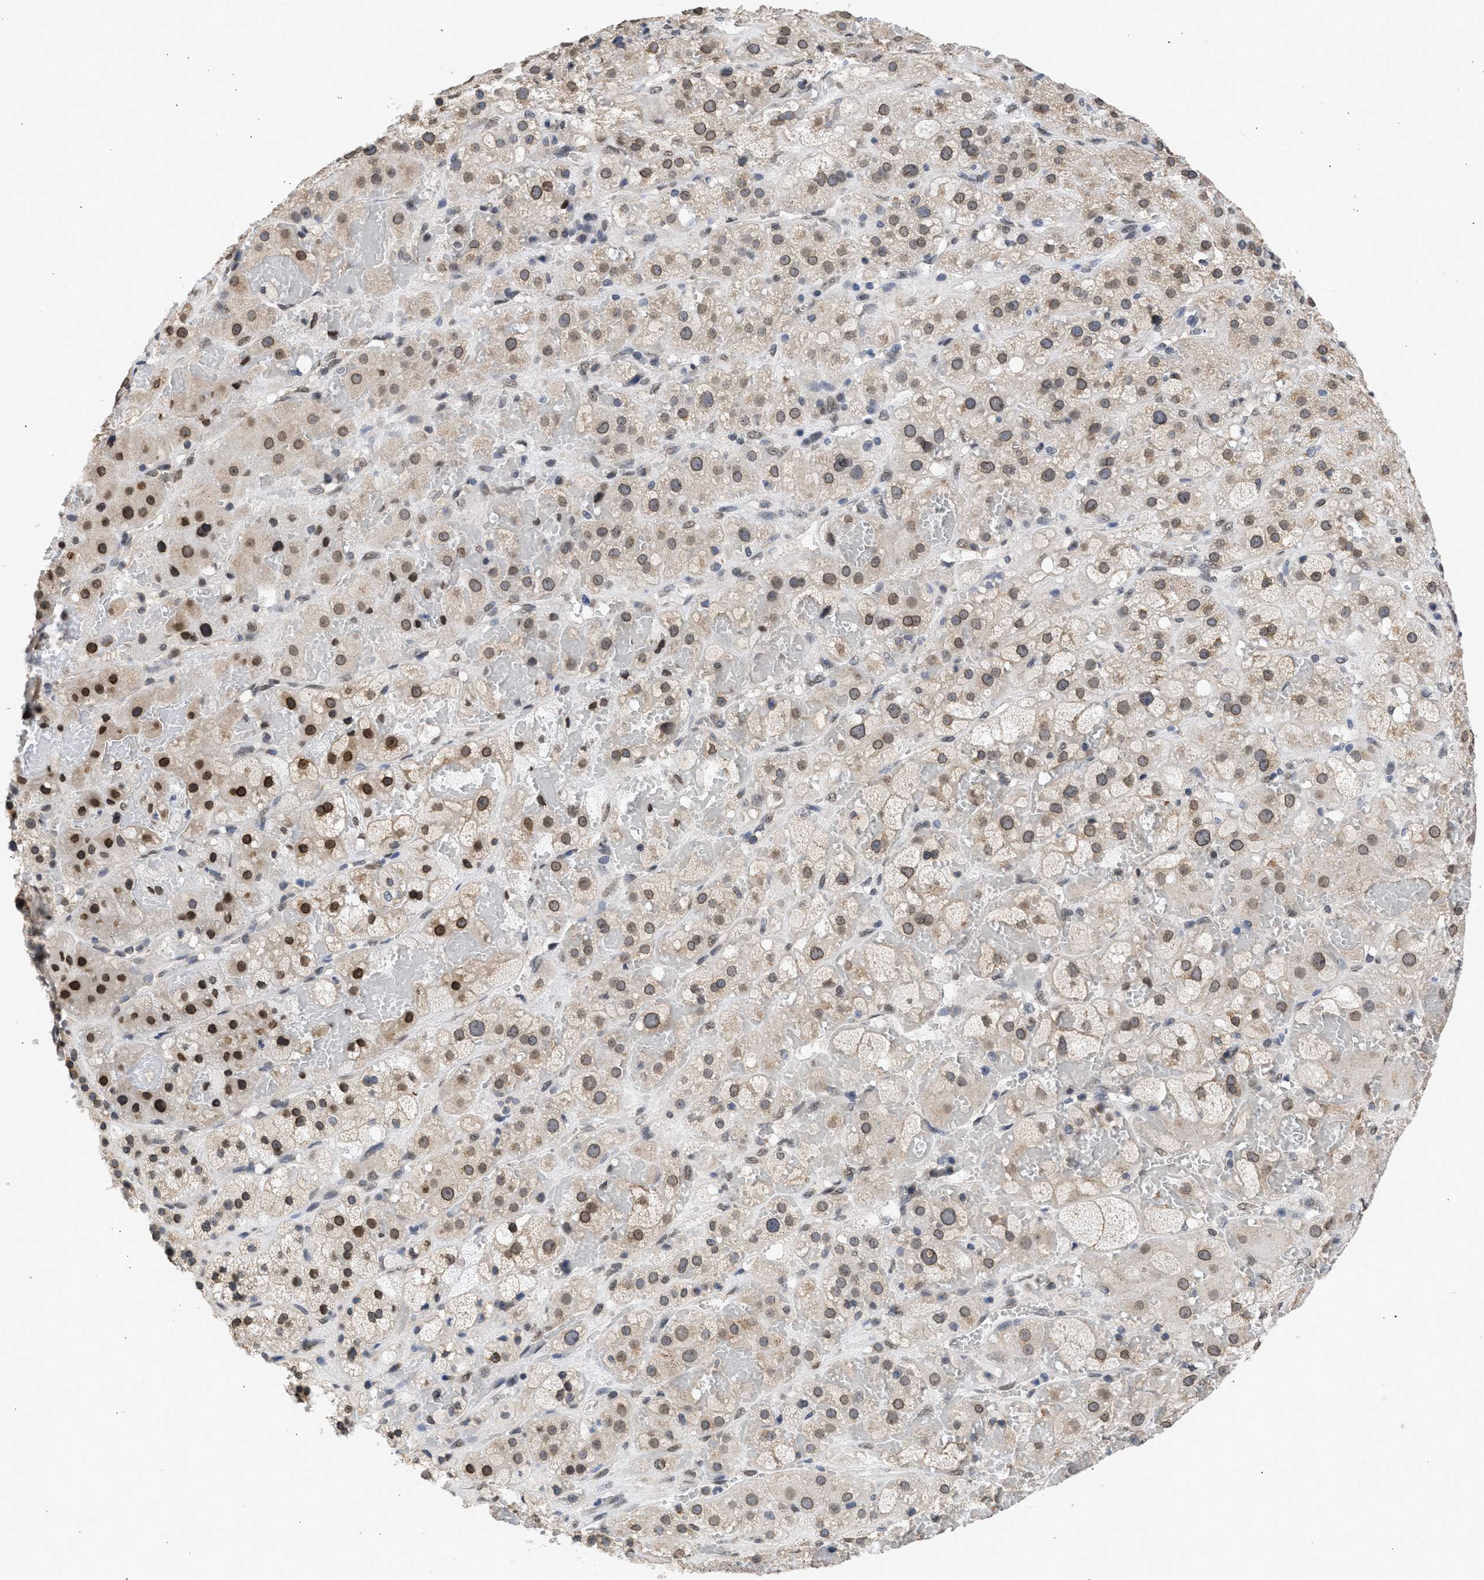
{"staining": {"intensity": "moderate", "quantity": "25%-75%", "location": "cytoplasmic/membranous,nuclear"}, "tissue": "adrenal gland", "cell_type": "Glandular cells", "image_type": "normal", "snomed": [{"axis": "morphology", "description": "Normal tissue, NOS"}, {"axis": "topography", "description": "Adrenal gland"}], "caption": "Adrenal gland stained with a brown dye exhibits moderate cytoplasmic/membranous,nuclear positive positivity in approximately 25%-75% of glandular cells.", "gene": "NUP35", "patient": {"sex": "female", "age": 47}}